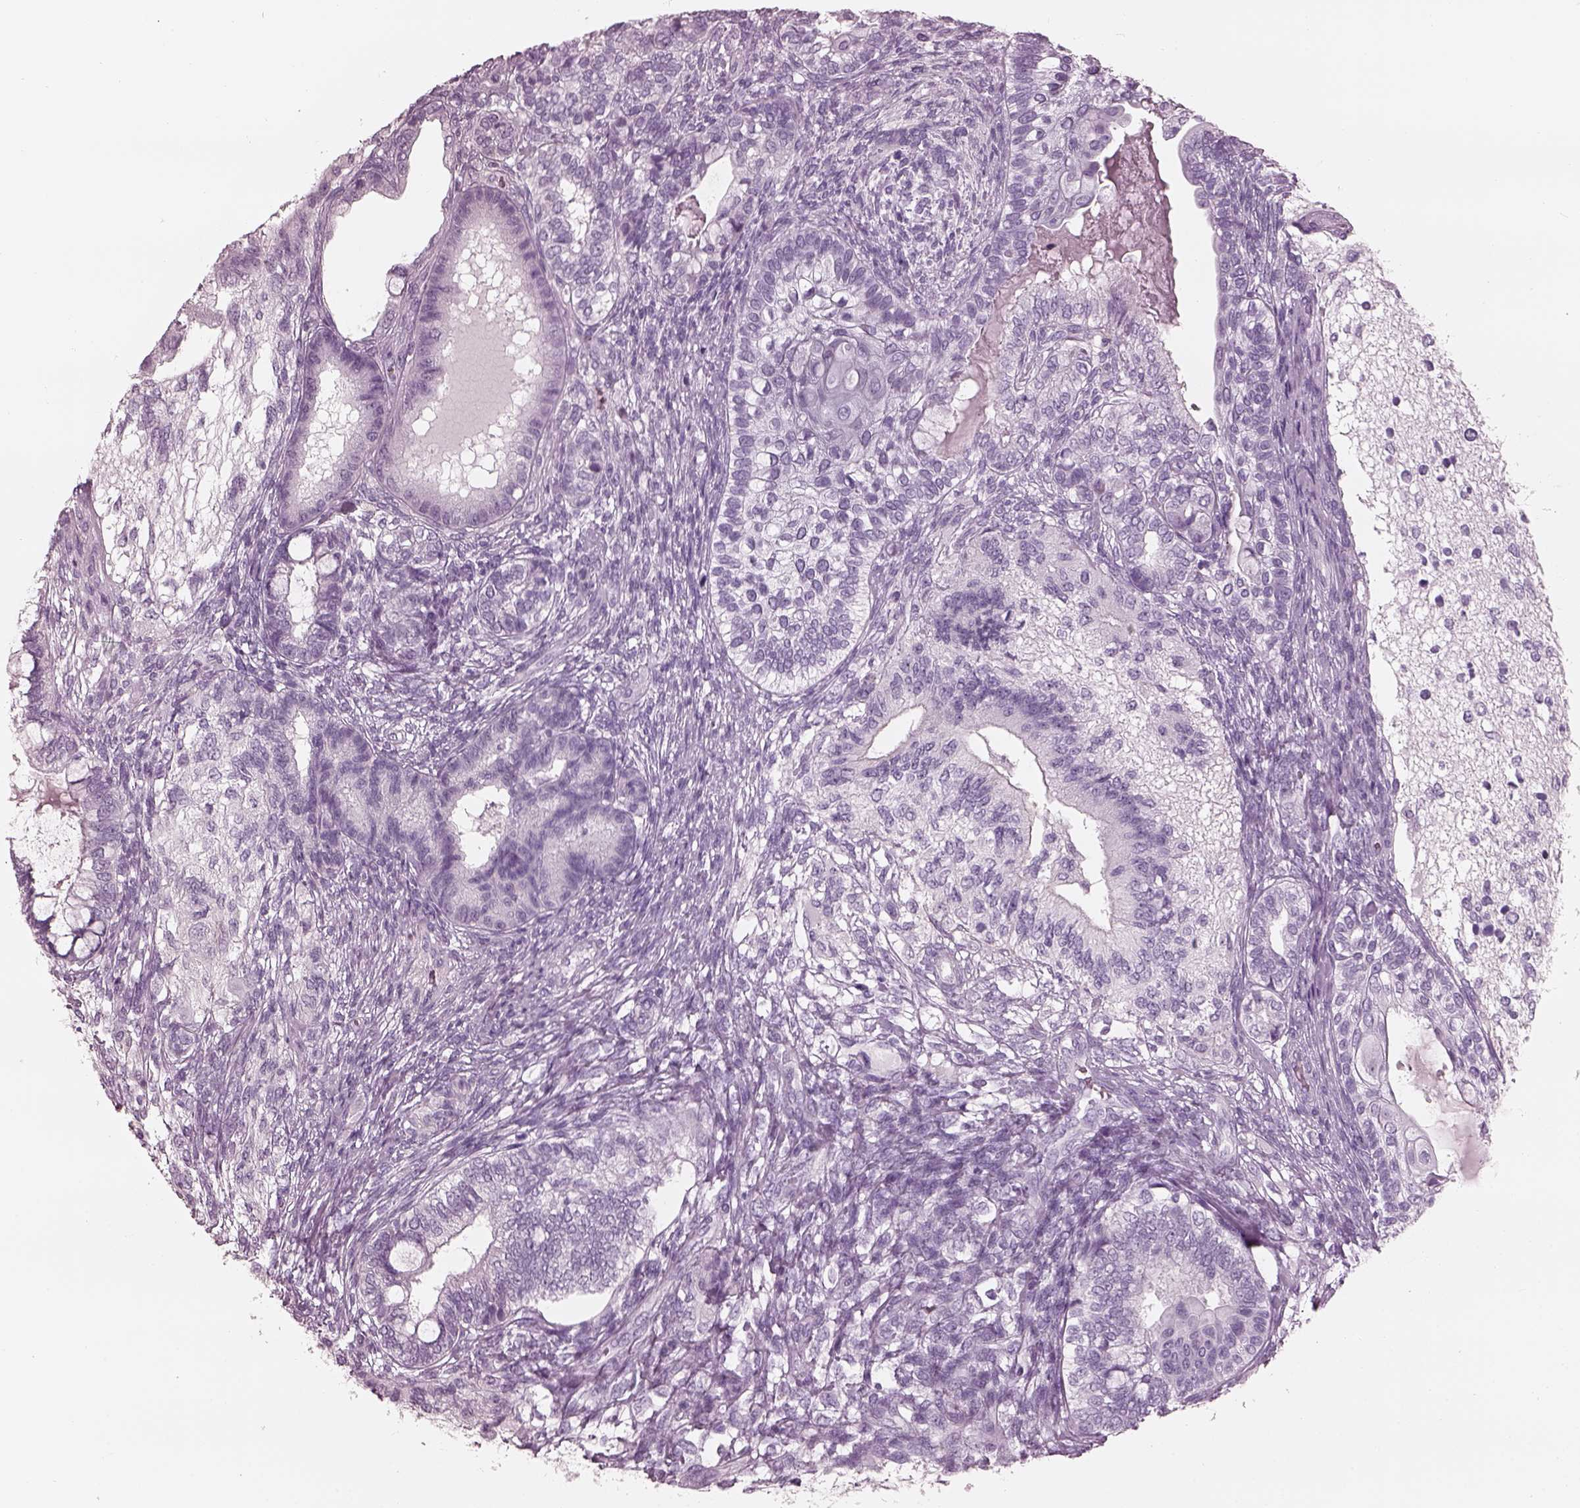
{"staining": {"intensity": "negative", "quantity": "none", "location": "none"}, "tissue": "testis cancer", "cell_type": "Tumor cells", "image_type": "cancer", "snomed": [{"axis": "morphology", "description": "Seminoma, NOS"}, {"axis": "morphology", "description": "Carcinoma, Embryonal, NOS"}, {"axis": "topography", "description": "Testis"}], "caption": "This is an immunohistochemistry photomicrograph of testis seminoma. There is no positivity in tumor cells.", "gene": "FABP9", "patient": {"sex": "male", "age": 41}}